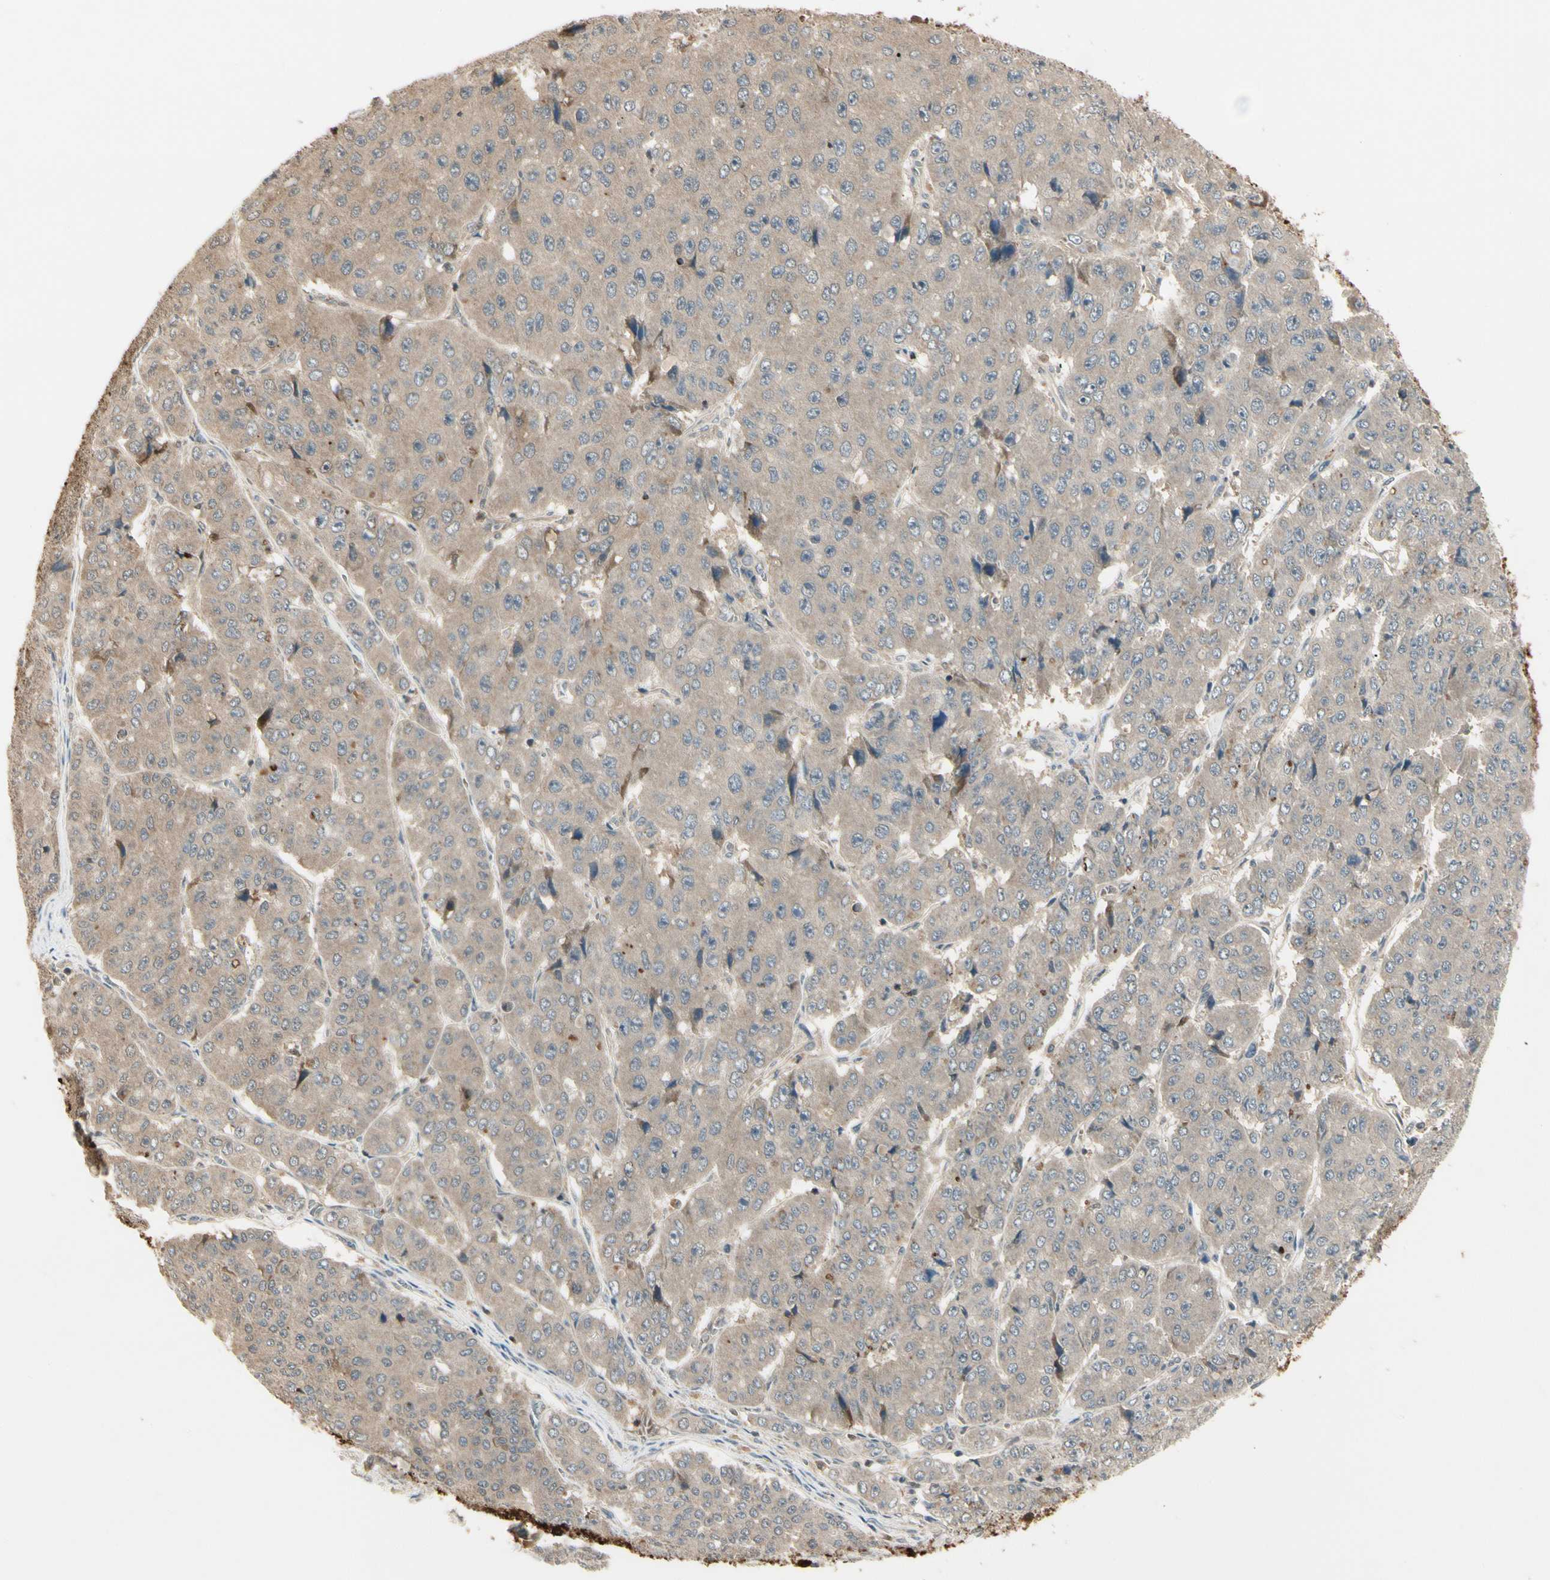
{"staining": {"intensity": "weak", "quantity": ">75%", "location": "cytoplasmic/membranous"}, "tissue": "pancreatic cancer", "cell_type": "Tumor cells", "image_type": "cancer", "snomed": [{"axis": "morphology", "description": "Adenocarcinoma, NOS"}, {"axis": "topography", "description": "Pancreas"}], "caption": "A brown stain highlights weak cytoplasmic/membranous staining of a protein in human pancreatic cancer (adenocarcinoma) tumor cells. (Stains: DAB in brown, nuclei in blue, Microscopy: brightfield microscopy at high magnification).", "gene": "EVC", "patient": {"sex": "male", "age": 50}}